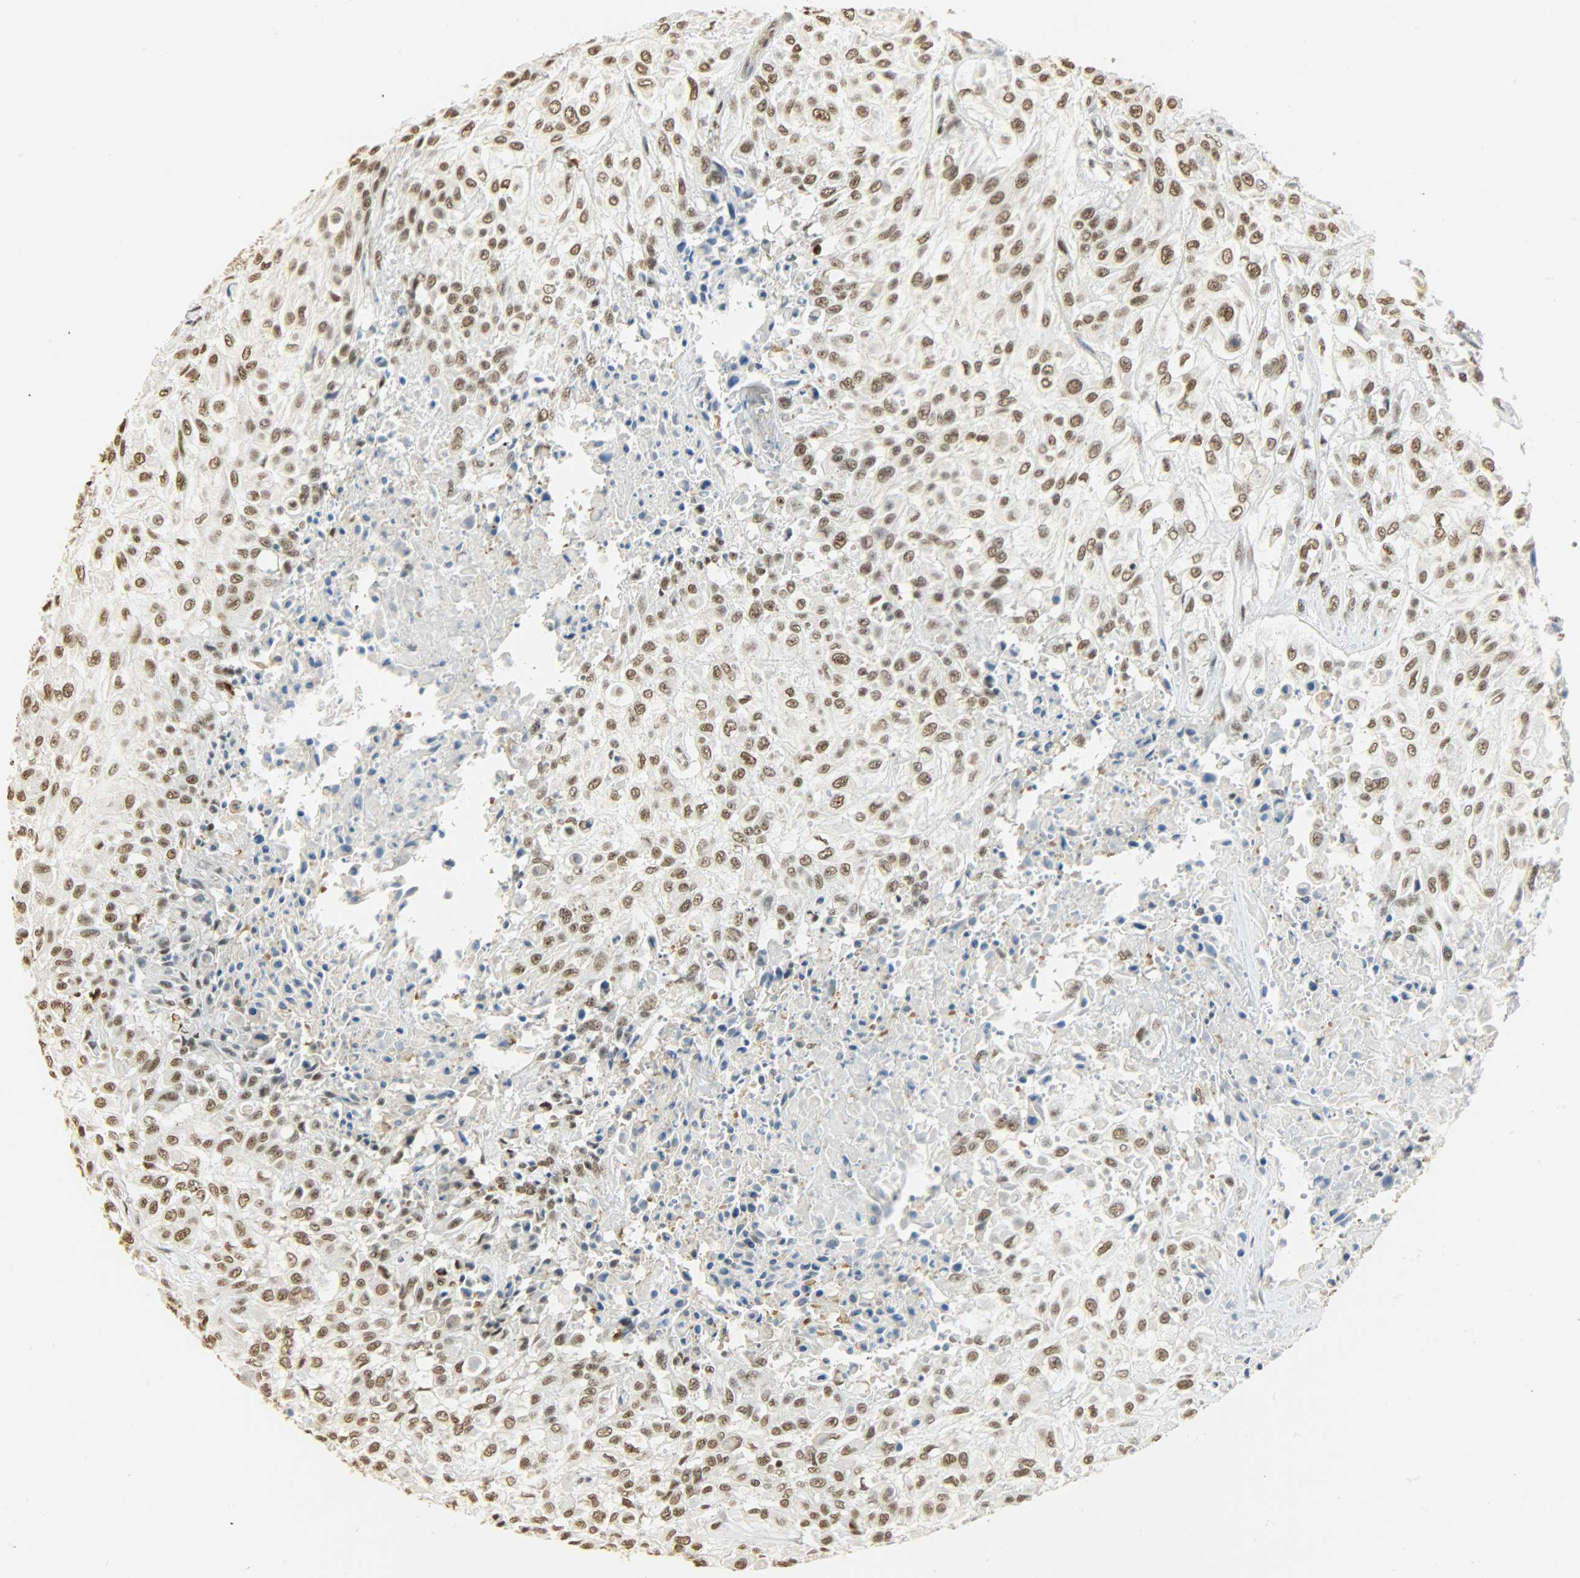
{"staining": {"intensity": "moderate", "quantity": ">75%", "location": "nuclear"}, "tissue": "urothelial cancer", "cell_type": "Tumor cells", "image_type": "cancer", "snomed": [{"axis": "morphology", "description": "Urothelial carcinoma, High grade"}, {"axis": "topography", "description": "Urinary bladder"}], "caption": "Immunohistochemical staining of high-grade urothelial carcinoma shows medium levels of moderate nuclear positivity in approximately >75% of tumor cells. The staining was performed using DAB, with brown indicating positive protein expression. Nuclei are stained blue with hematoxylin.", "gene": "NGFR", "patient": {"sex": "male", "age": 57}}